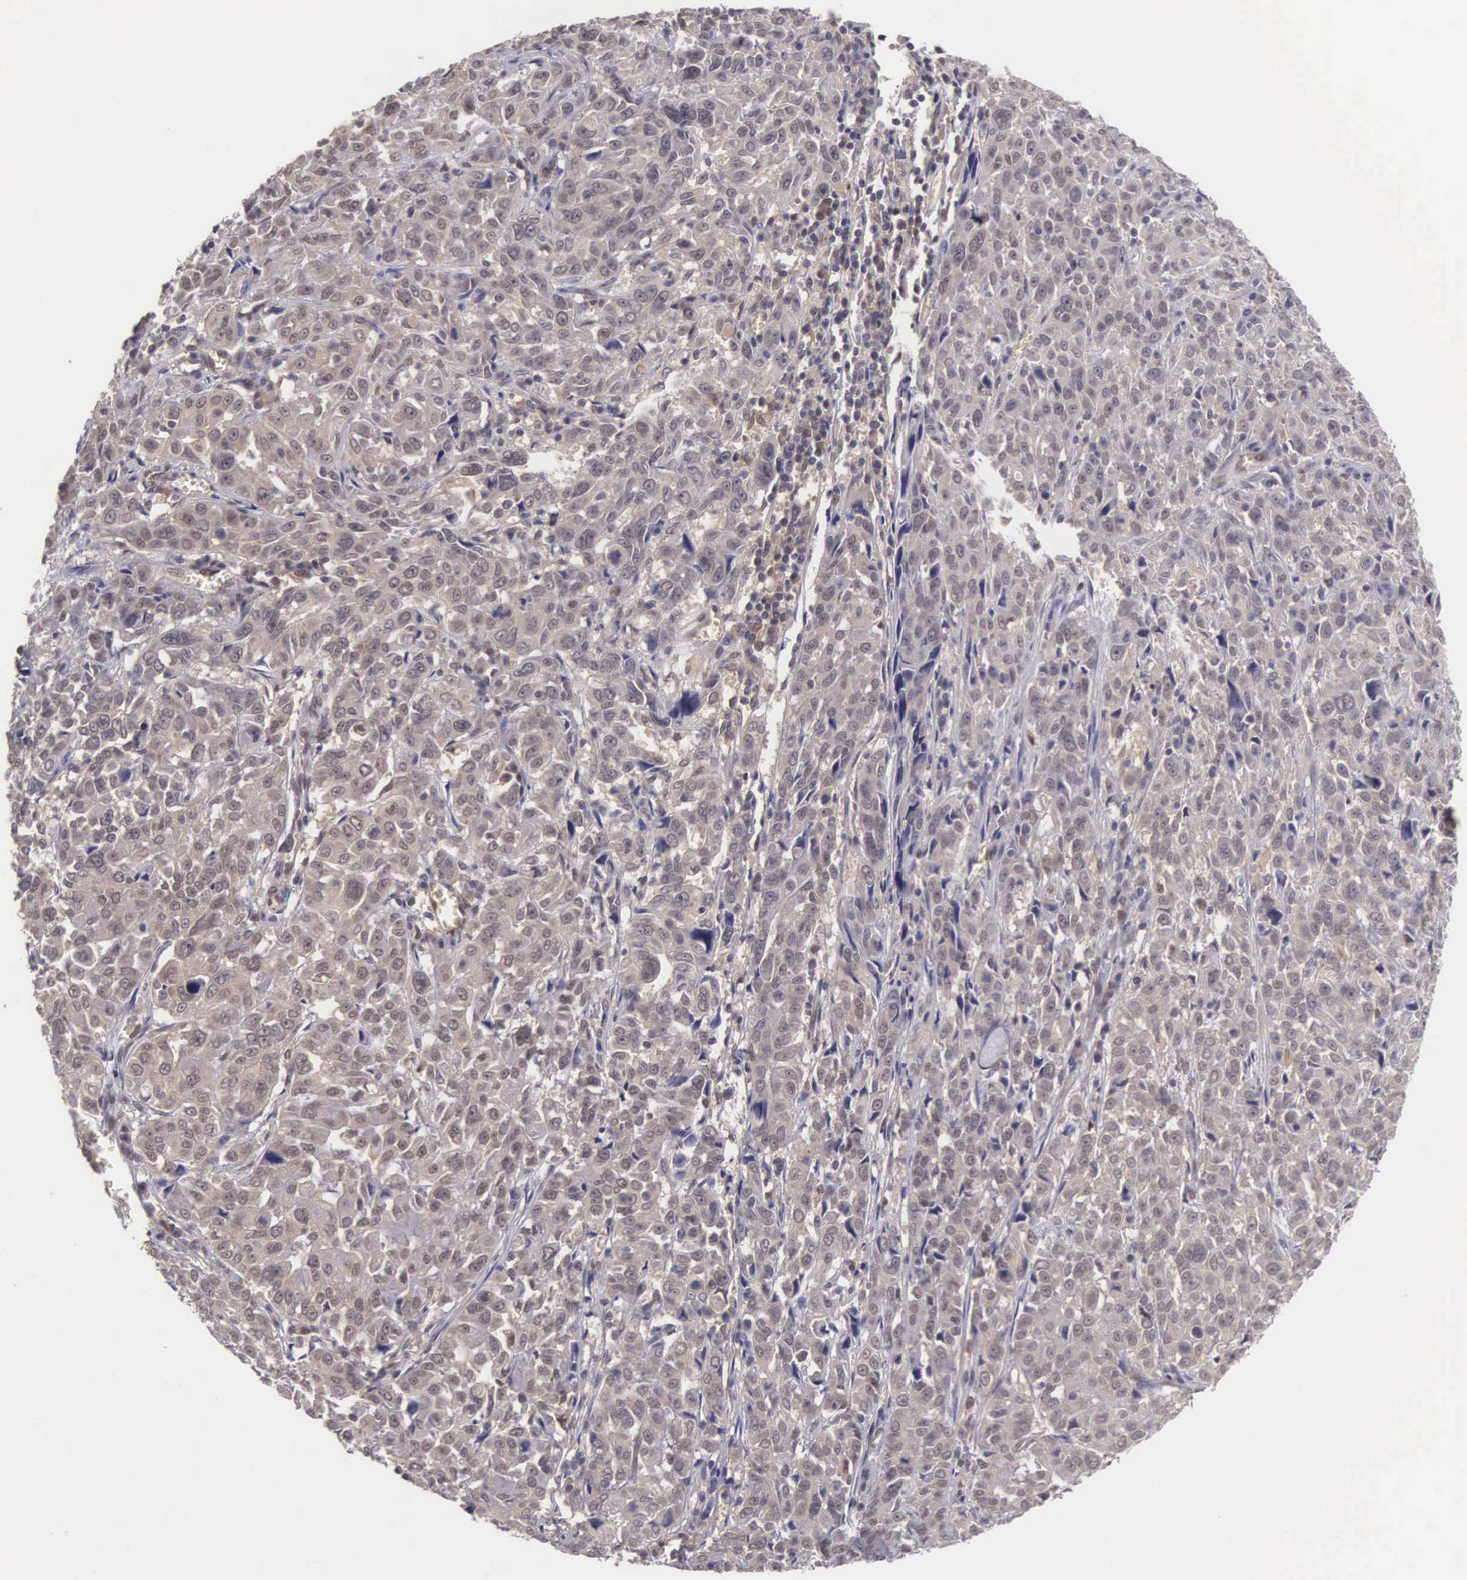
{"staining": {"intensity": "weak", "quantity": ">75%", "location": "cytoplasmic/membranous"}, "tissue": "pancreatic cancer", "cell_type": "Tumor cells", "image_type": "cancer", "snomed": [{"axis": "morphology", "description": "Adenocarcinoma, NOS"}, {"axis": "topography", "description": "Pancreas"}], "caption": "High-power microscopy captured an immunohistochemistry (IHC) photomicrograph of pancreatic cancer (adenocarcinoma), revealing weak cytoplasmic/membranous staining in about >75% of tumor cells.", "gene": "VASH1", "patient": {"sex": "female", "age": 52}}